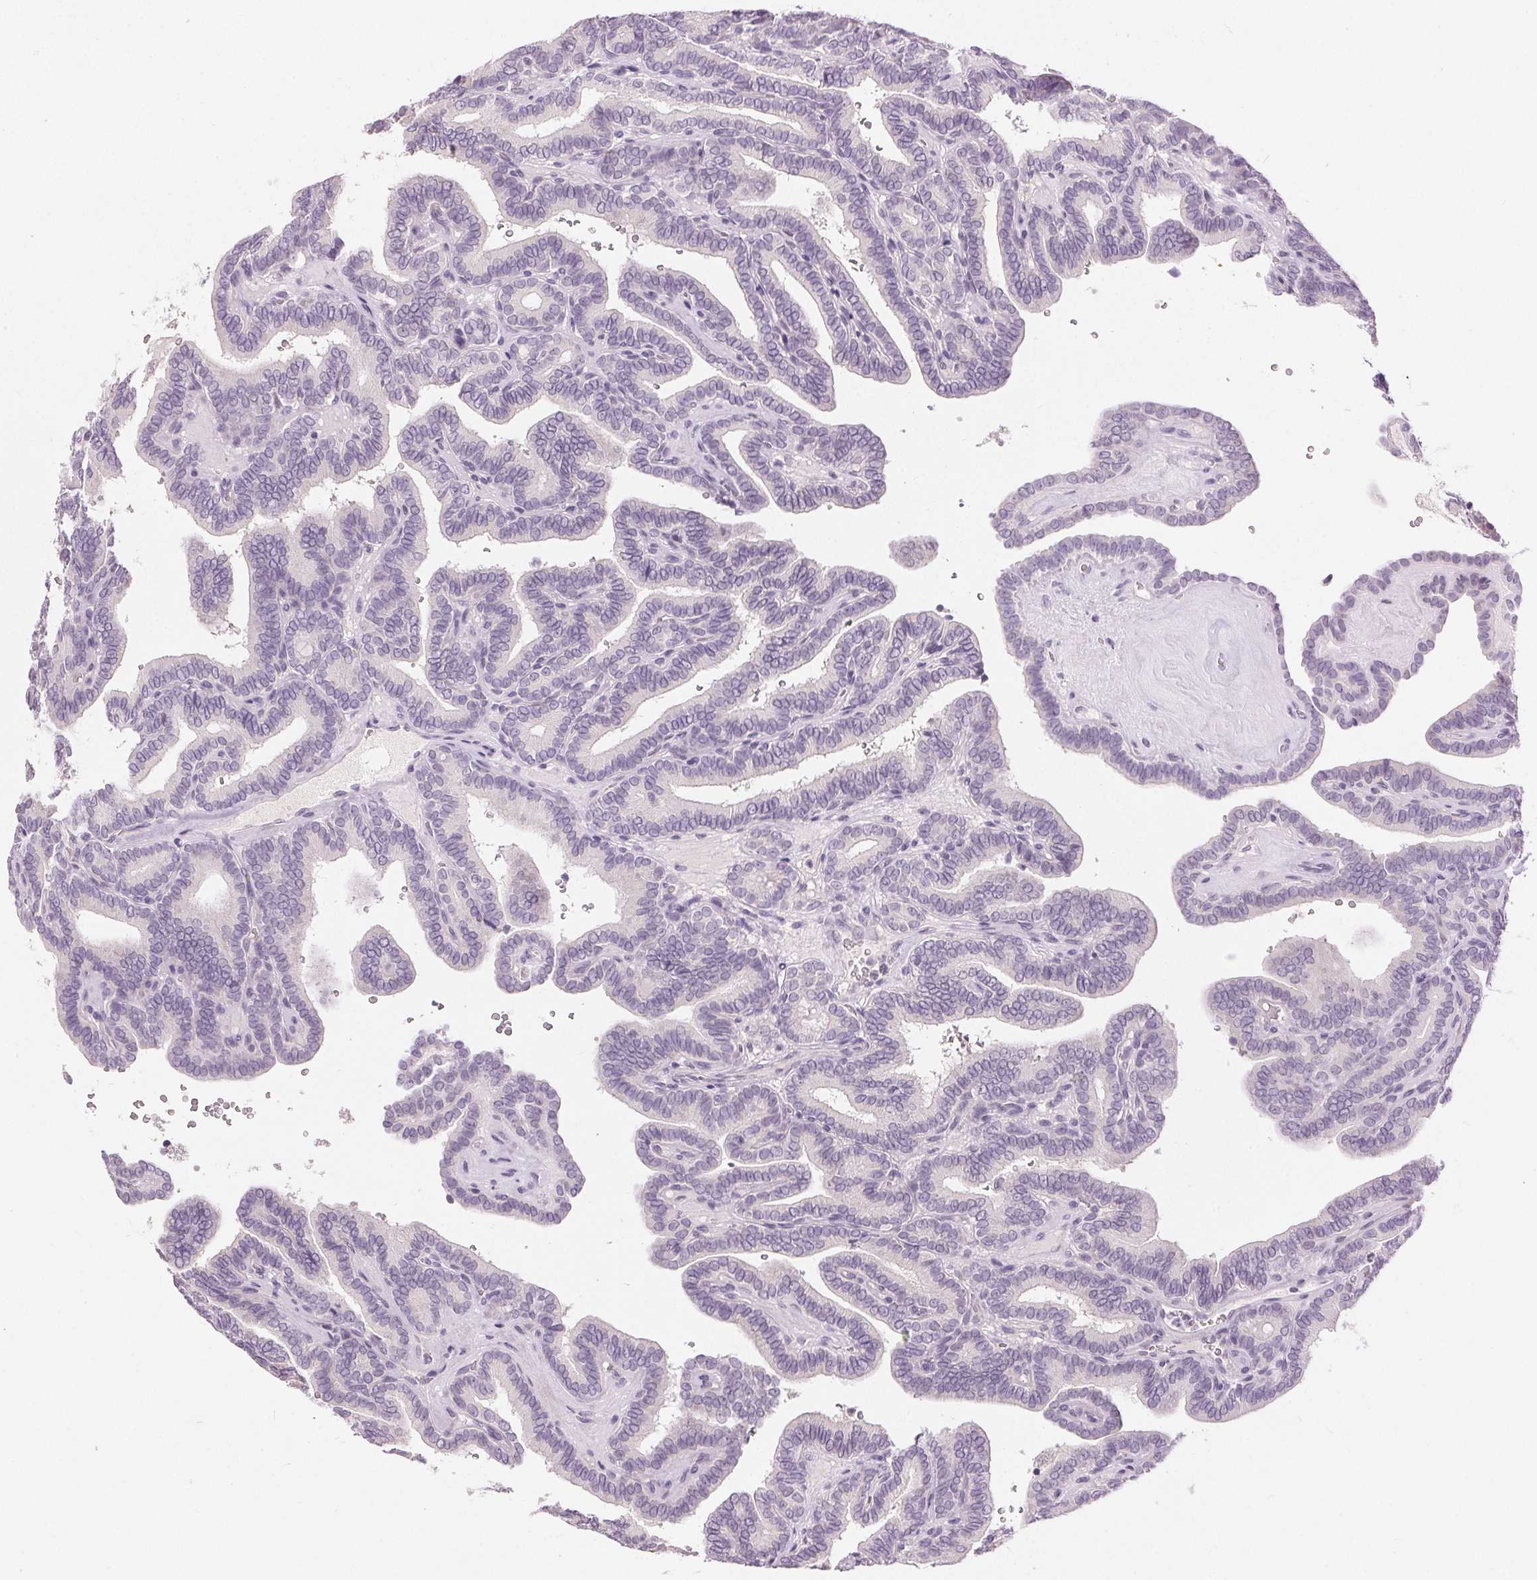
{"staining": {"intensity": "negative", "quantity": "none", "location": "none"}, "tissue": "thyroid cancer", "cell_type": "Tumor cells", "image_type": "cancer", "snomed": [{"axis": "morphology", "description": "Papillary adenocarcinoma, NOS"}, {"axis": "topography", "description": "Thyroid gland"}], "caption": "High magnification brightfield microscopy of papillary adenocarcinoma (thyroid) stained with DAB (brown) and counterstained with hematoxylin (blue): tumor cells show no significant expression.", "gene": "DSG3", "patient": {"sex": "female", "age": 21}}